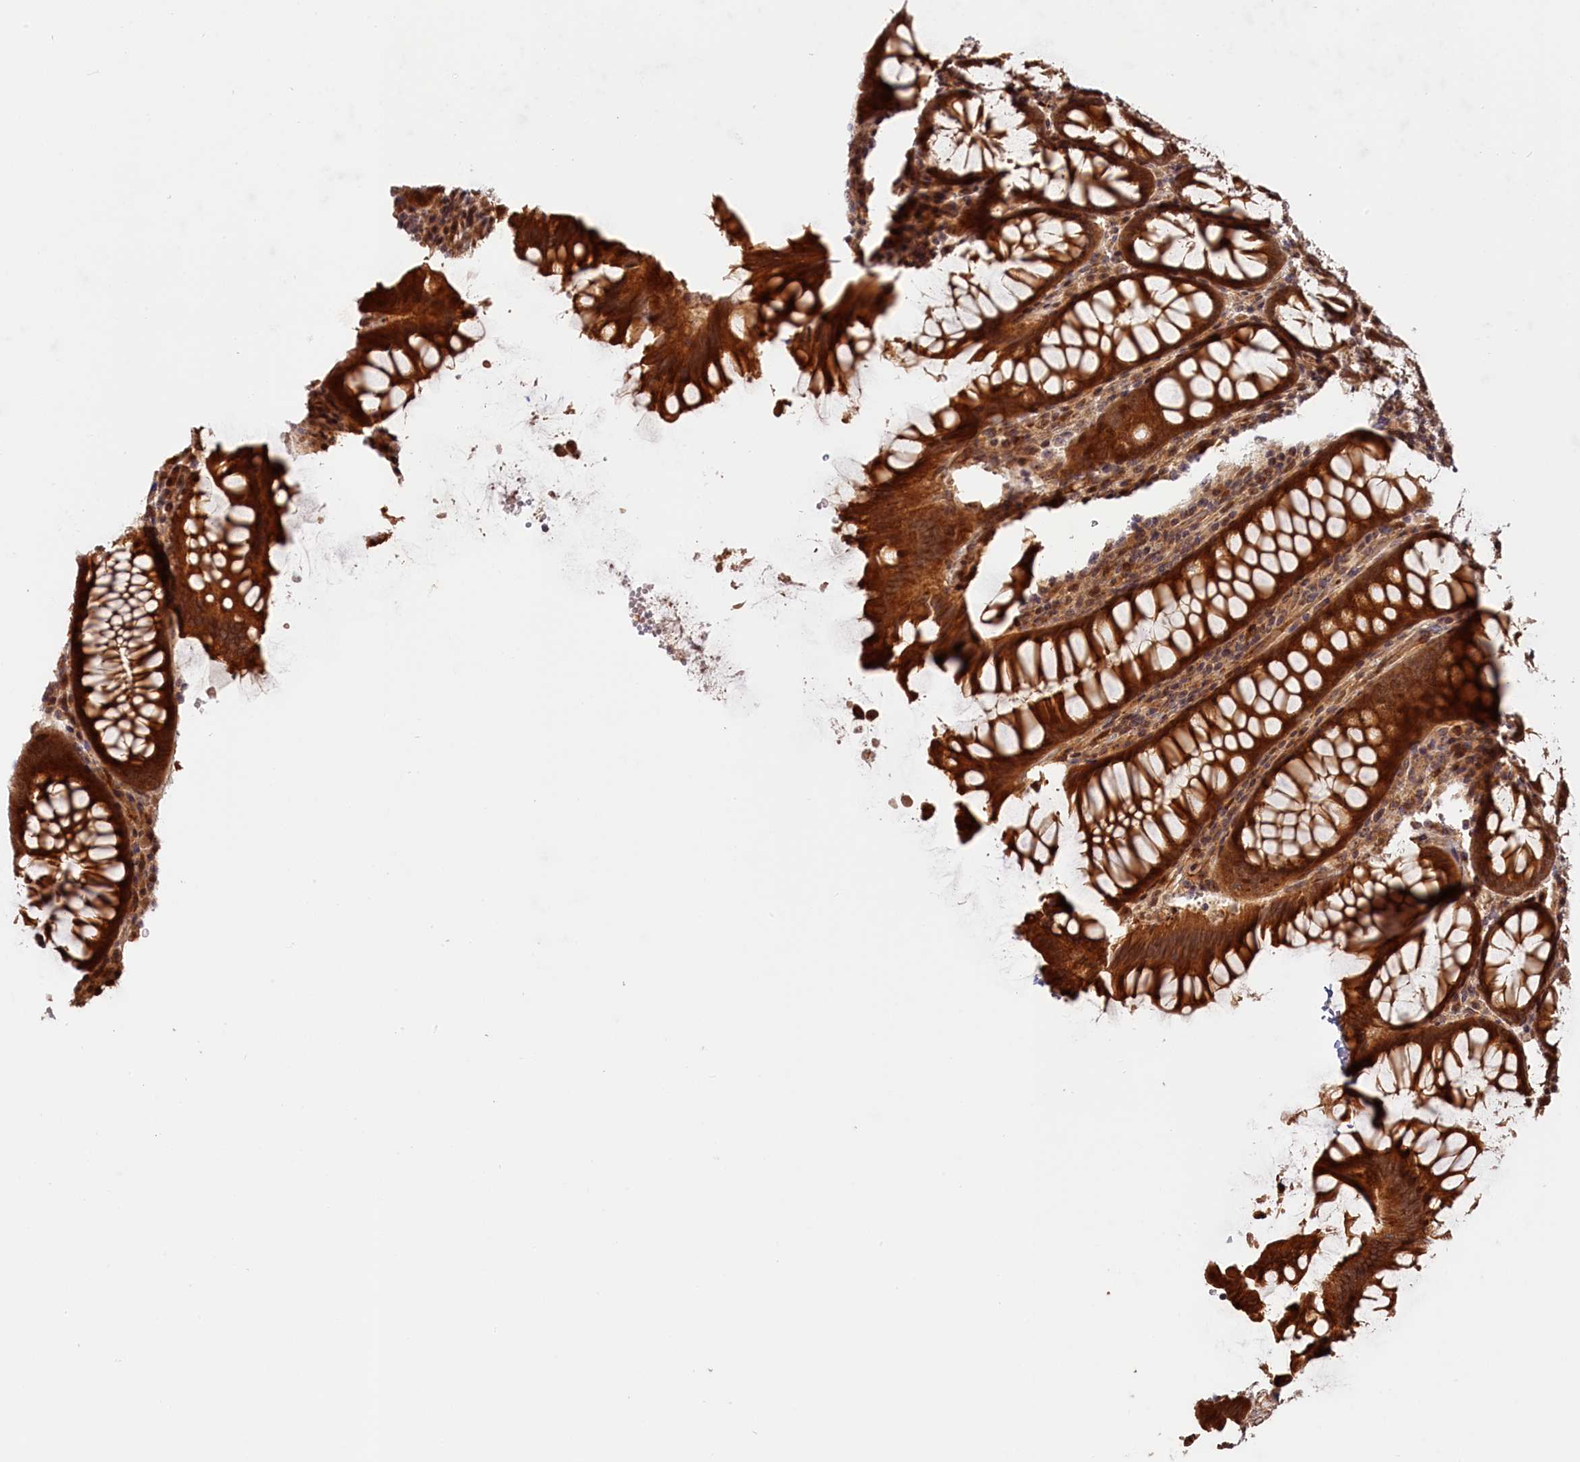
{"staining": {"intensity": "strong", "quantity": ">75%", "location": "cytoplasmic/membranous"}, "tissue": "duodenum", "cell_type": "Glandular cells", "image_type": "normal", "snomed": [{"axis": "morphology", "description": "Normal tissue, NOS"}, {"axis": "topography", "description": "Duodenum"}], "caption": "Immunohistochemistry (IHC) staining of benign duodenum, which demonstrates high levels of strong cytoplasmic/membranous staining in approximately >75% of glandular cells indicating strong cytoplasmic/membranous protein staining. The staining was performed using DAB (3,3'-diaminobenzidine) (brown) for protein detection and nuclei were counterstained in hematoxylin (blue).", "gene": "ANKRD24", "patient": {"sex": "female", "age": 62}}